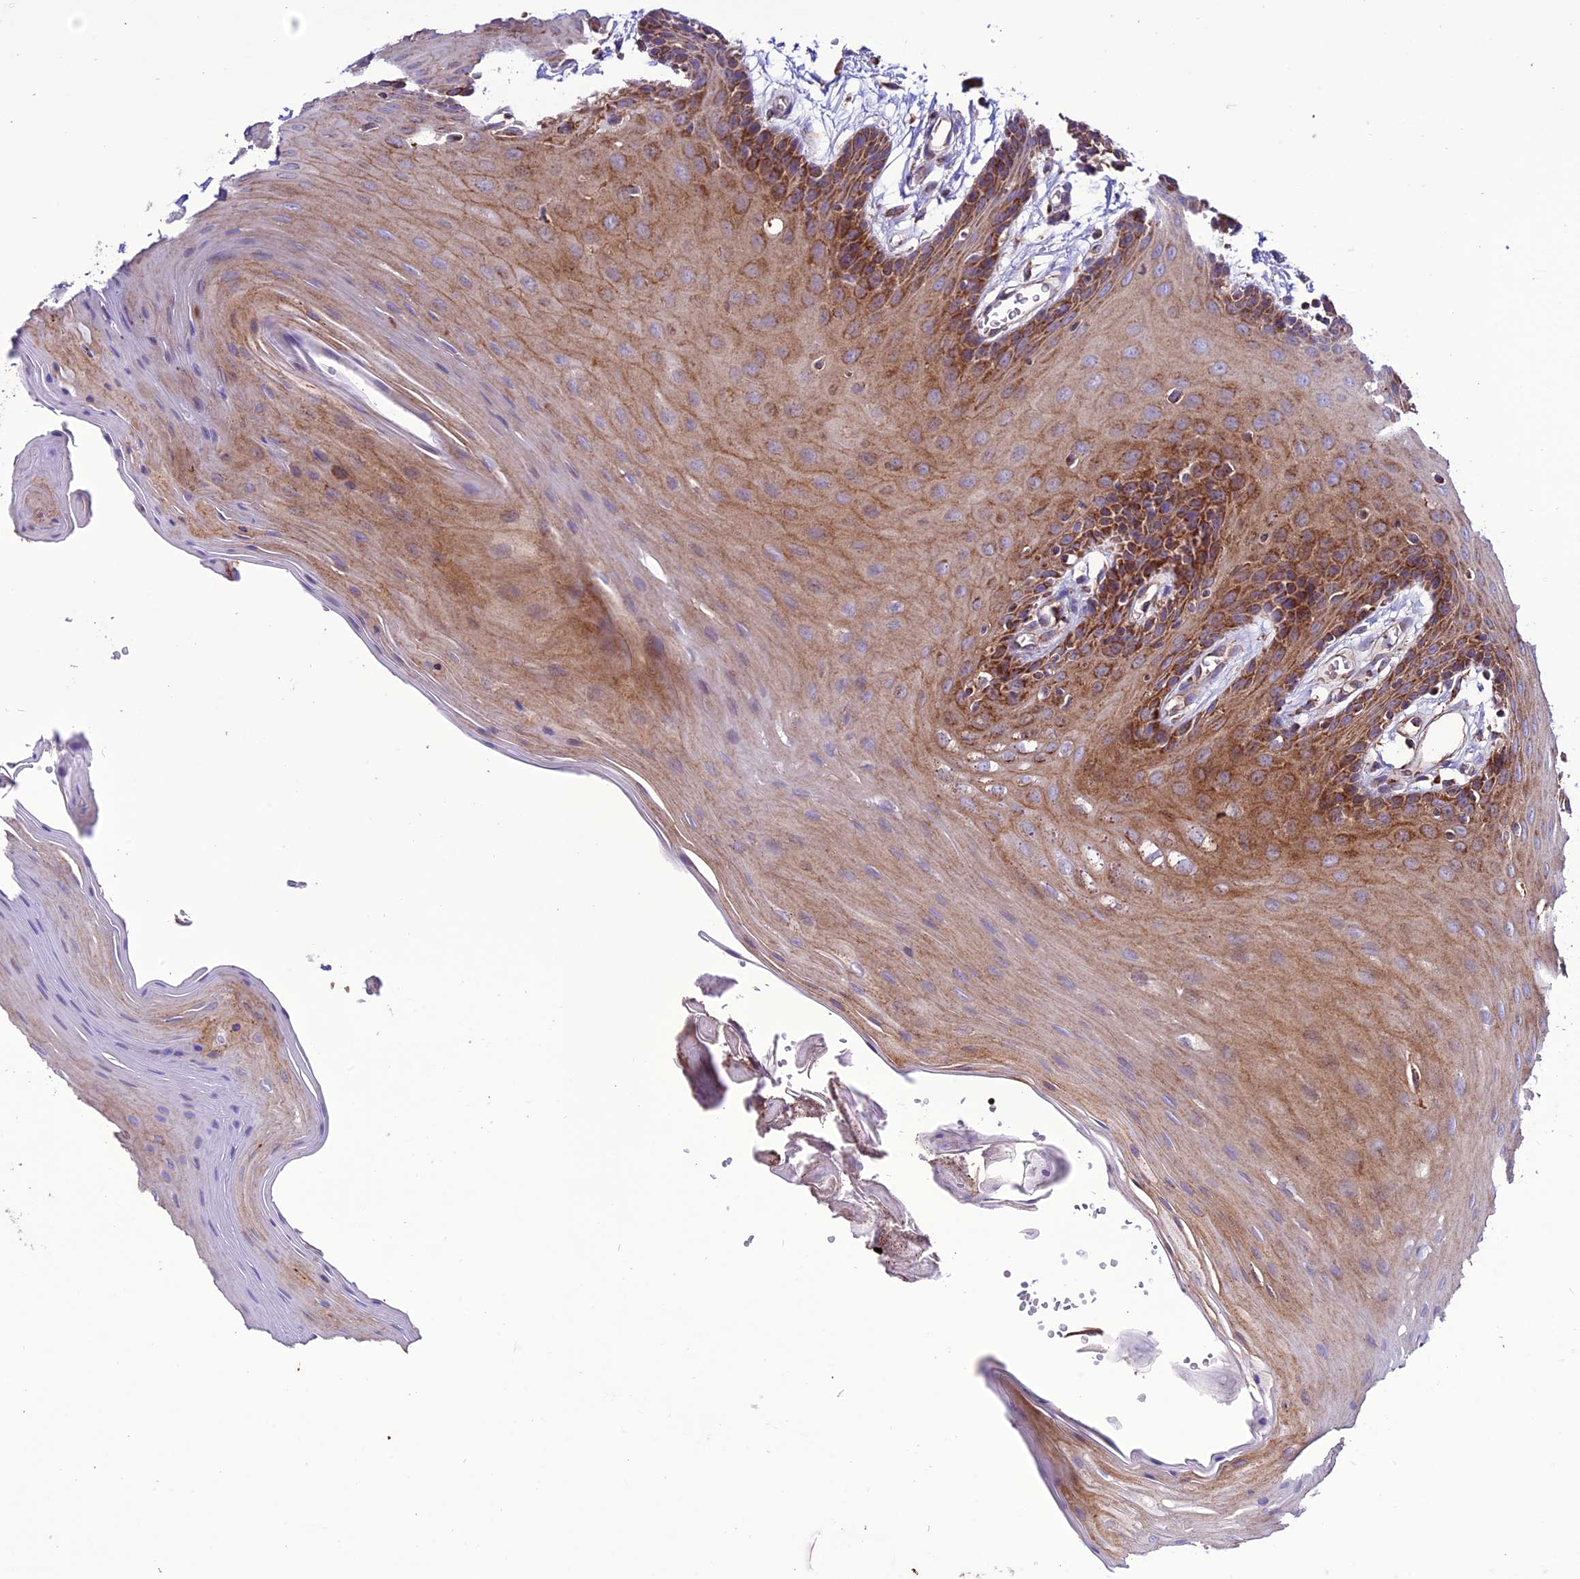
{"staining": {"intensity": "moderate", "quantity": ">75%", "location": "cytoplasmic/membranous"}, "tissue": "oral mucosa", "cell_type": "Squamous epithelial cells", "image_type": "normal", "snomed": [{"axis": "morphology", "description": "Normal tissue, NOS"}, {"axis": "morphology", "description": "Squamous cell carcinoma, NOS"}, {"axis": "topography", "description": "Skeletal muscle"}, {"axis": "topography", "description": "Oral tissue"}, {"axis": "topography", "description": "Salivary gland"}, {"axis": "topography", "description": "Head-Neck"}], "caption": "DAB (3,3'-diaminobenzidine) immunohistochemical staining of unremarkable human oral mucosa demonstrates moderate cytoplasmic/membranous protein positivity in about >75% of squamous epithelial cells. The staining was performed using DAB, with brown indicating positive protein expression. Nuclei are stained blue with hematoxylin.", "gene": "MRPS9", "patient": {"sex": "male", "age": 54}}